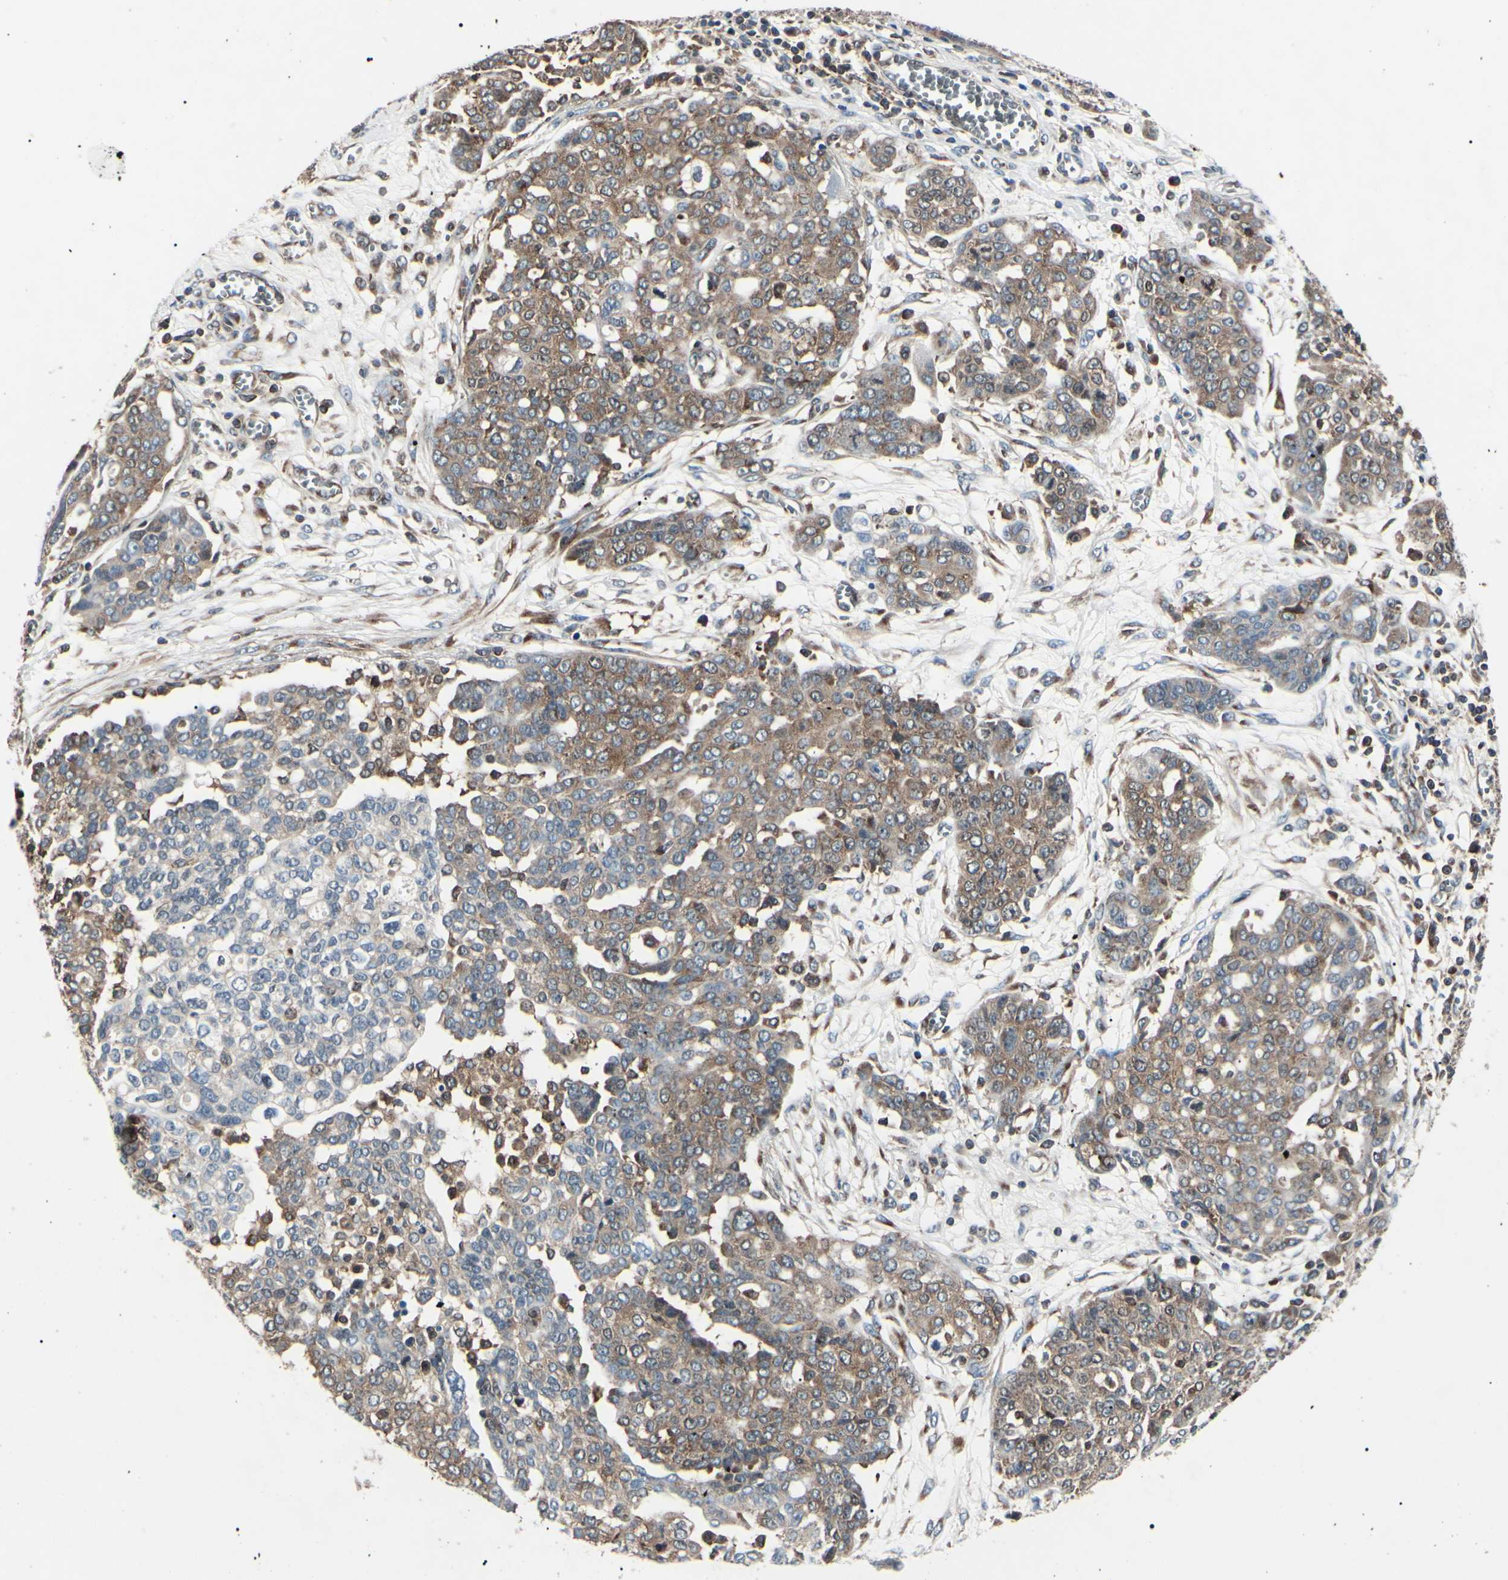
{"staining": {"intensity": "strong", "quantity": "25%-75%", "location": "cytoplasmic/membranous,nuclear"}, "tissue": "ovarian cancer", "cell_type": "Tumor cells", "image_type": "cancer", "snomed": [{"axis": "morphology", "description": "Cystadenocarcinoma, serous, NOS"}, {"axis": "topography", "description": "Soft tissue"}, {"axis": "topography", "description": "Ovary"}], "caption": "IHC of ovarian serous cystadenocarcinoma demonstrates high levels of strong cytoplasmic/membranous and nuclear expression in approximately 25%-75% of tumor cells. (IHC, brightfield microscopy, high magnification).", "gene": "MAPRE1", "patient": {"sex": "female", "age": 57}}